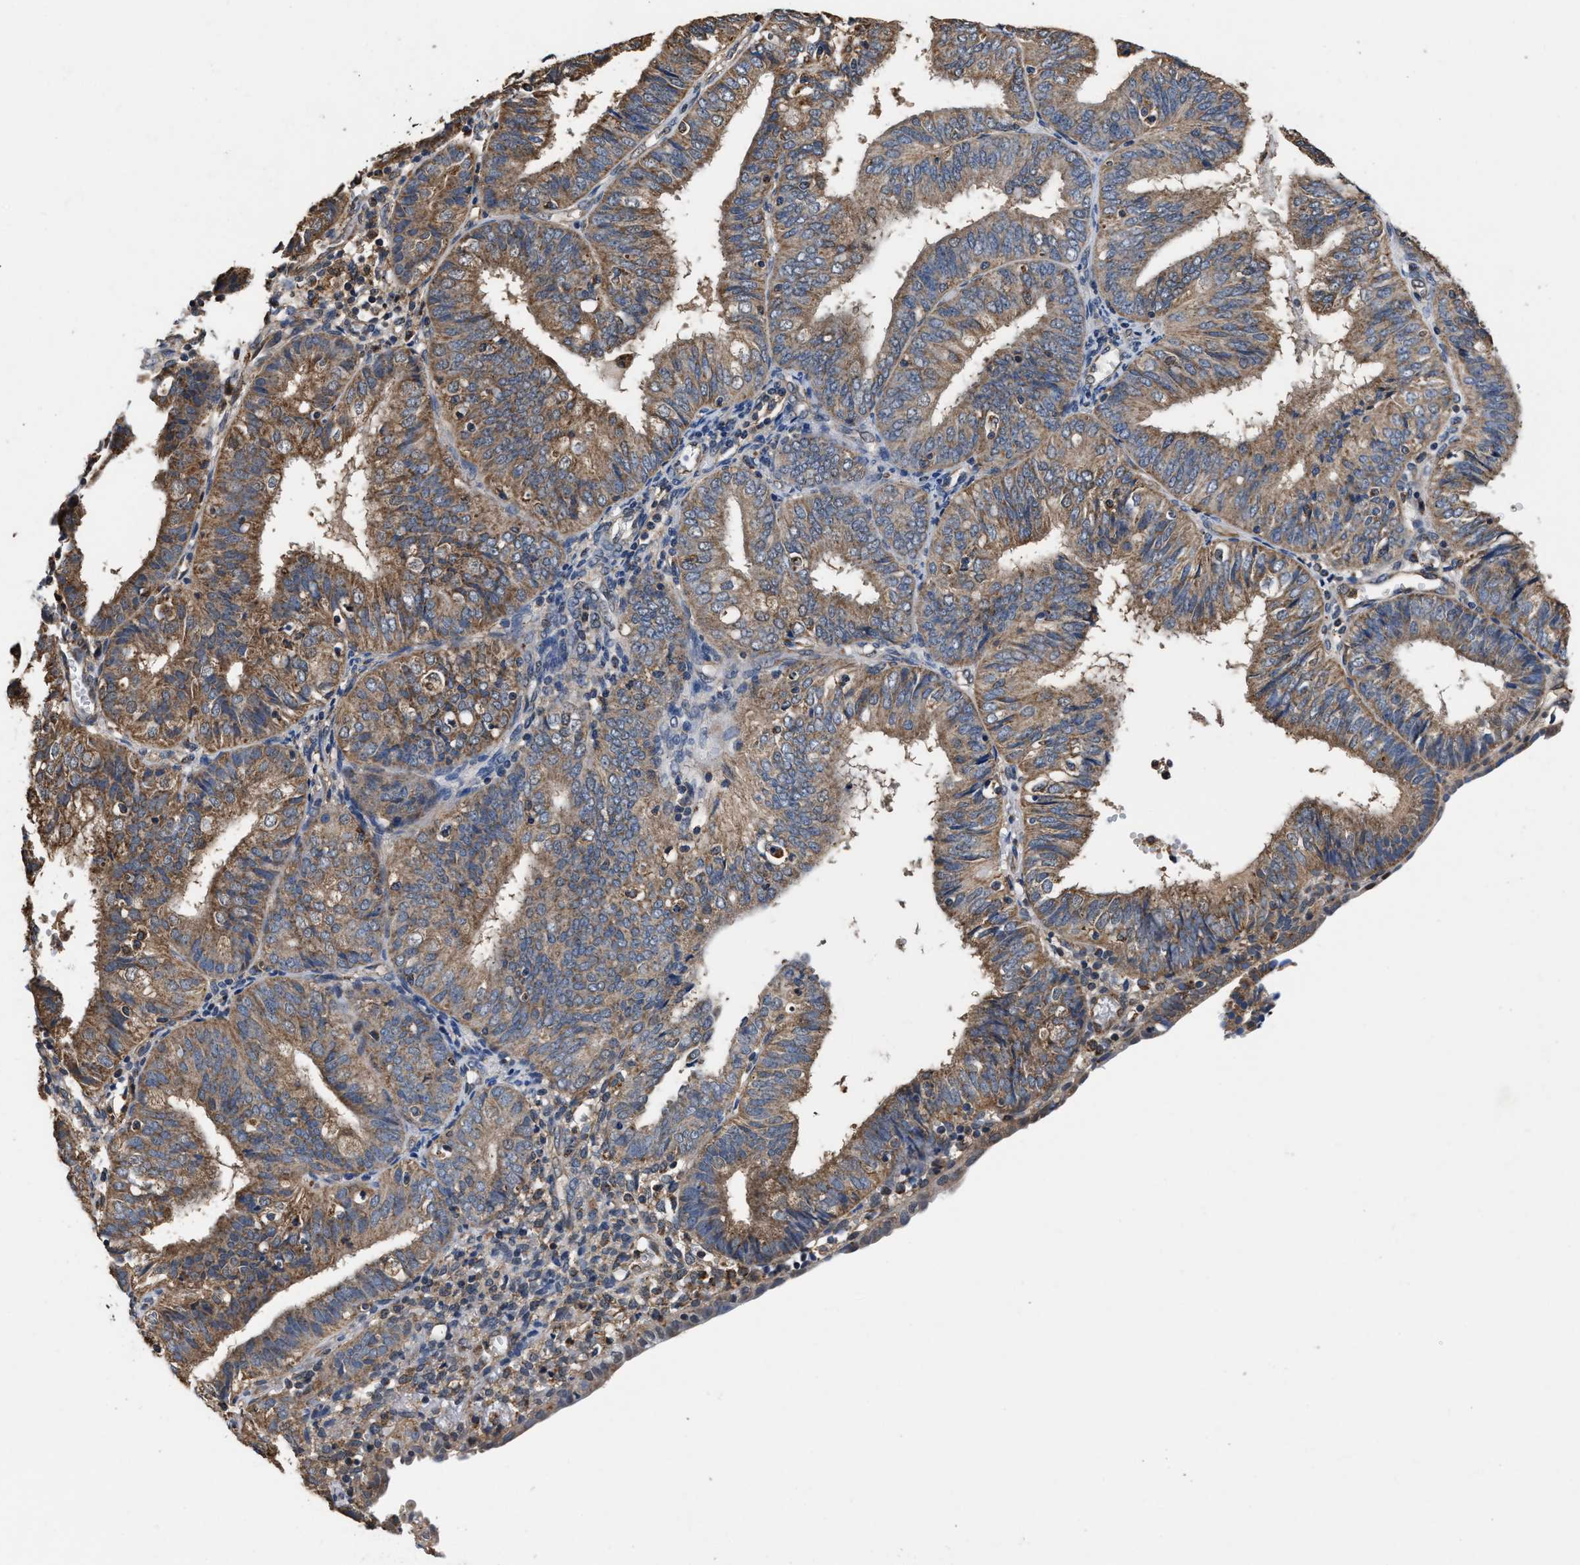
{"staining": {"intensity": "moderate", "quantity": ">75%", "location": "cytoplasmic/membranous"}, "tissue": "endometrial cancer", "cell_type": "Tumor cells", "image_type": "cancer", "snomed": [{"axis": "morphology", "description": "Adenocarcinoma, NOS"}, {"axis": "topography", "description": "Endometrium"}], "caption": "Immunohistochemical staining of endometrial cancer (adenocarcinoma) reveals moderate cytoplasmic/membranous protein expression in about >75% of tumor cells.", "gene": "ACLY", "patient": {"sex": "female", "age": 58}}